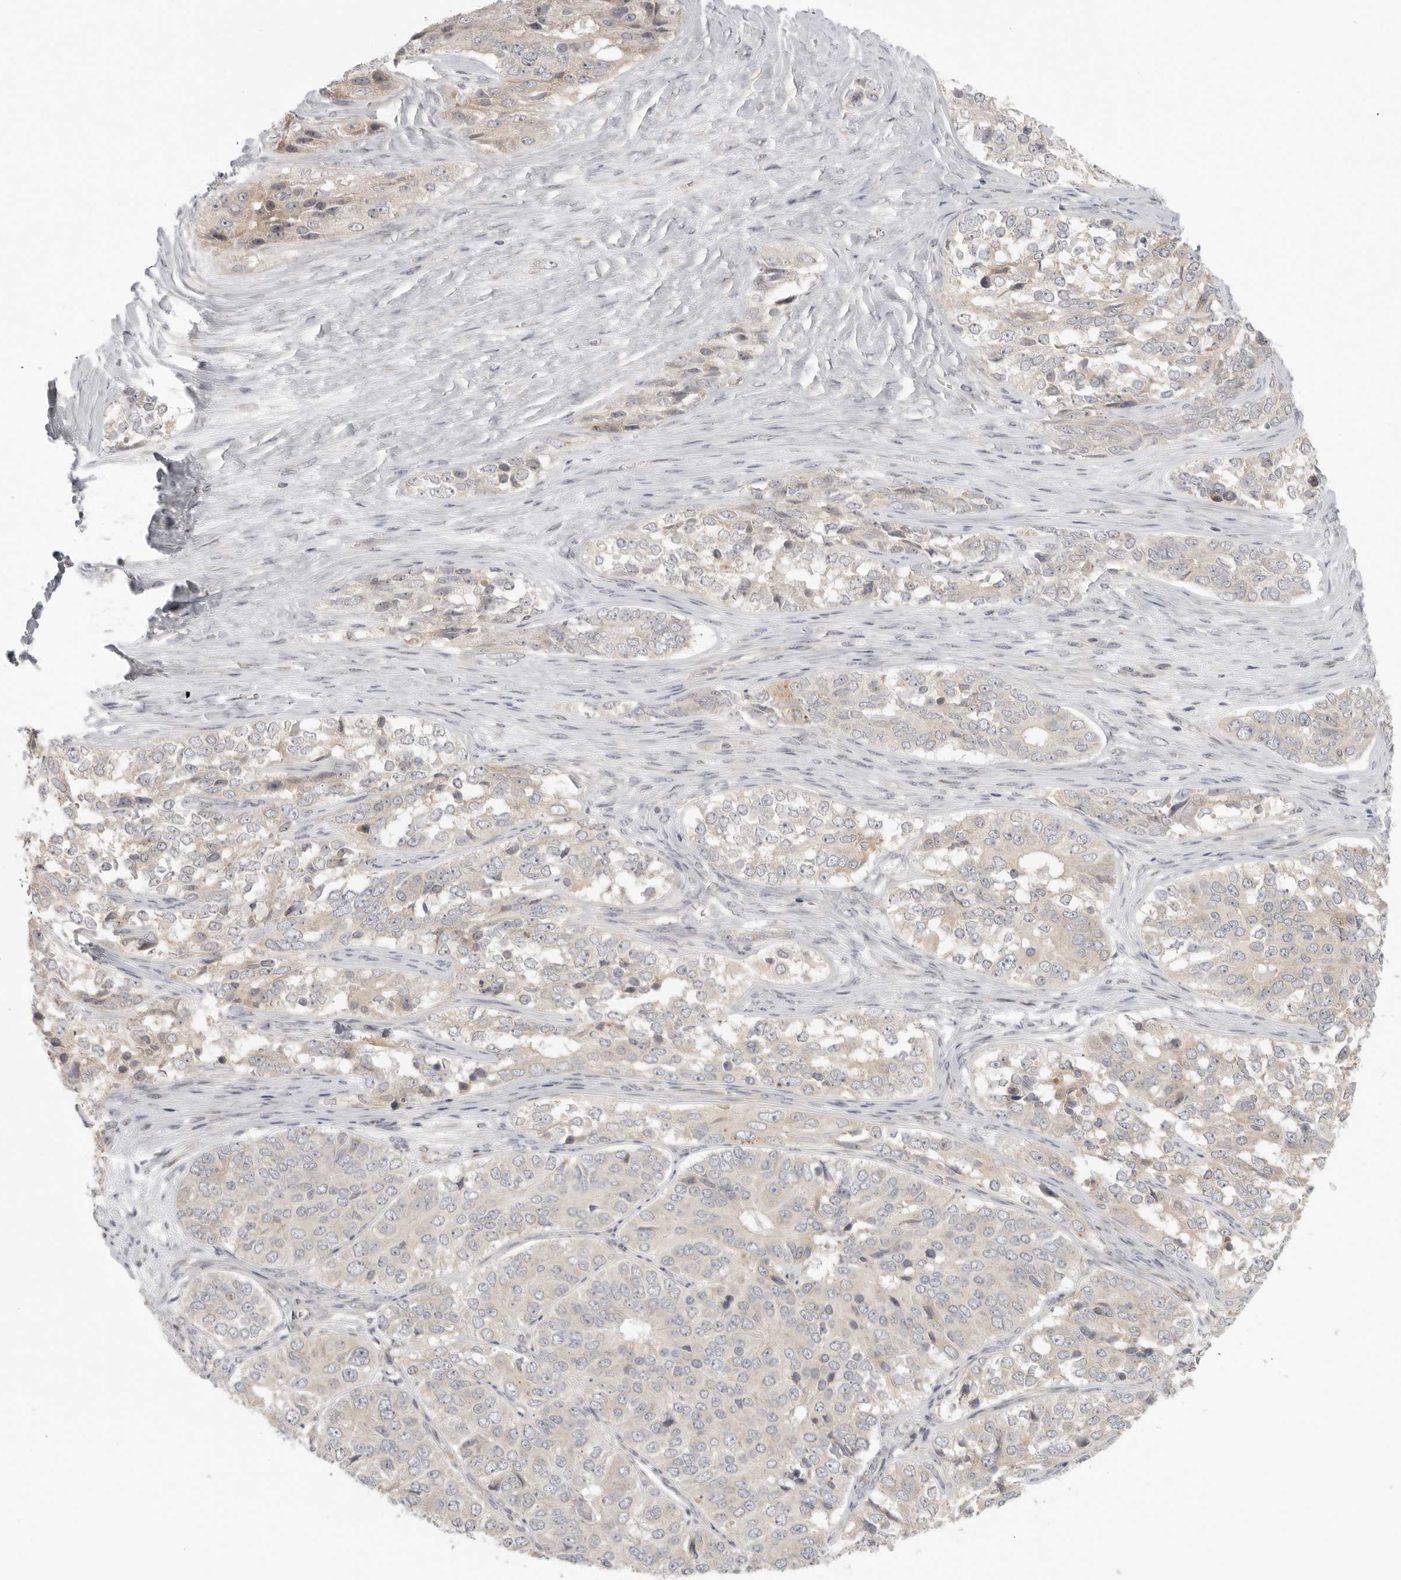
{"staining": {"intensity": "negative", "quantity": "none", "location": "none"}, "tissue": "ovarian cancer", "cell_type": "Tumor cells", "image_type": "cancer", "snomed": [{"axis": "morphology", "description": "Carcinoma, endometroid"}, {"axis": "topography", "description": "Ovary"}], "caption": "Endometroid carcinoma (ovarian) stained for a protein using IHC displays no staining tumor cells.", "gene": "CCPG1", "patient": {"sex": "female", "age": 51}}